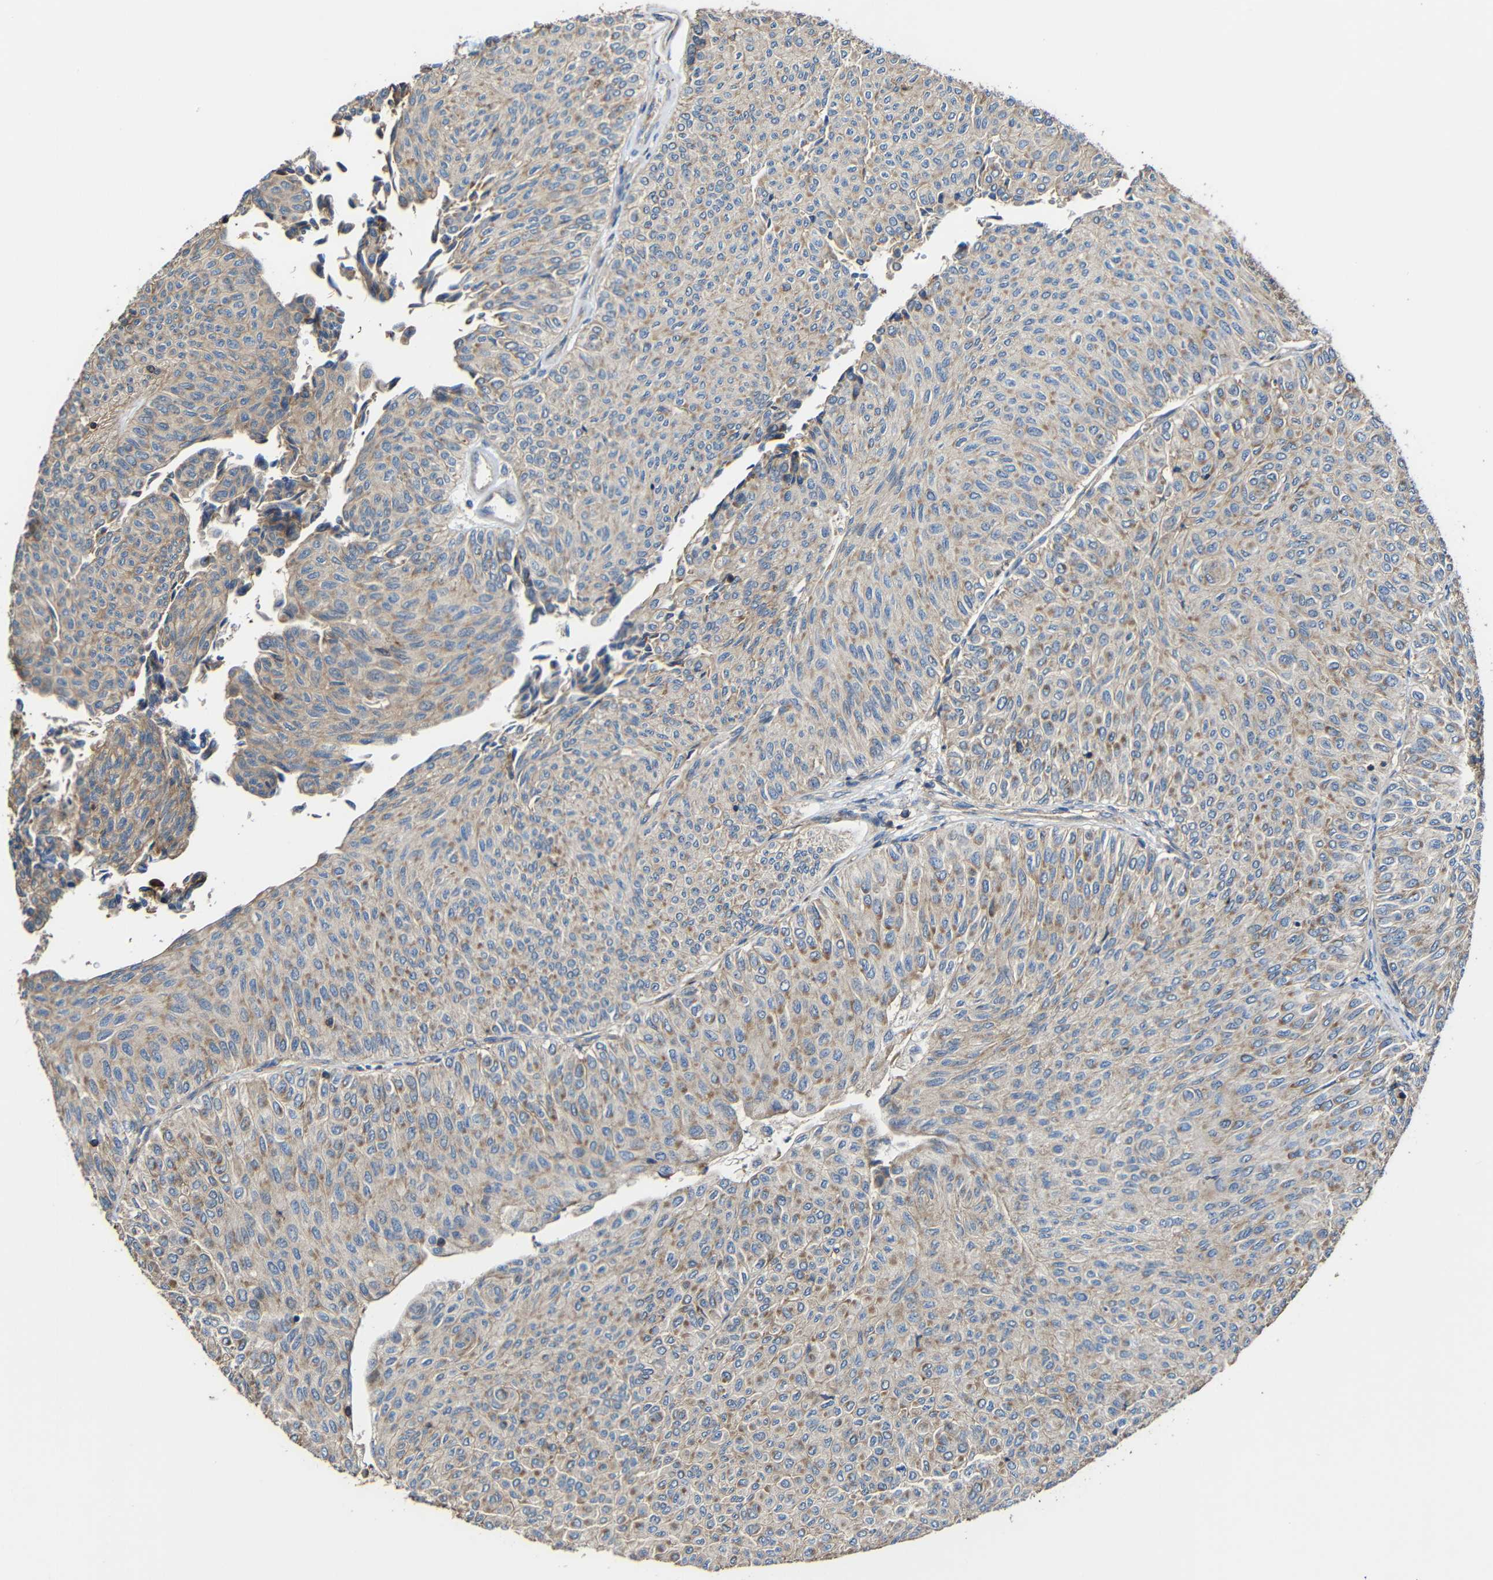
{"staining": {"intensity": "weak", "quantity": "25%-75%", "location": "cytoplasmic/membranous"}, "tissue": "urothelial cancer", "cell_type": "Tumor cells", "image_type": "cancer", "snomed": [{"axis": "morphology", "description": "Urothelial carcinoma, Low grade"}, {"axis": "topography", "description": "Urinary bladder"}], "caption": "Brown immunohistochemical staining in human urothelial cancer reveals weak cytoplasmic/membranous expression in approximately 25%-75% of tumor cells.", "gene": "RHOT2", "patient": {"sex": "male", "age": 78}}